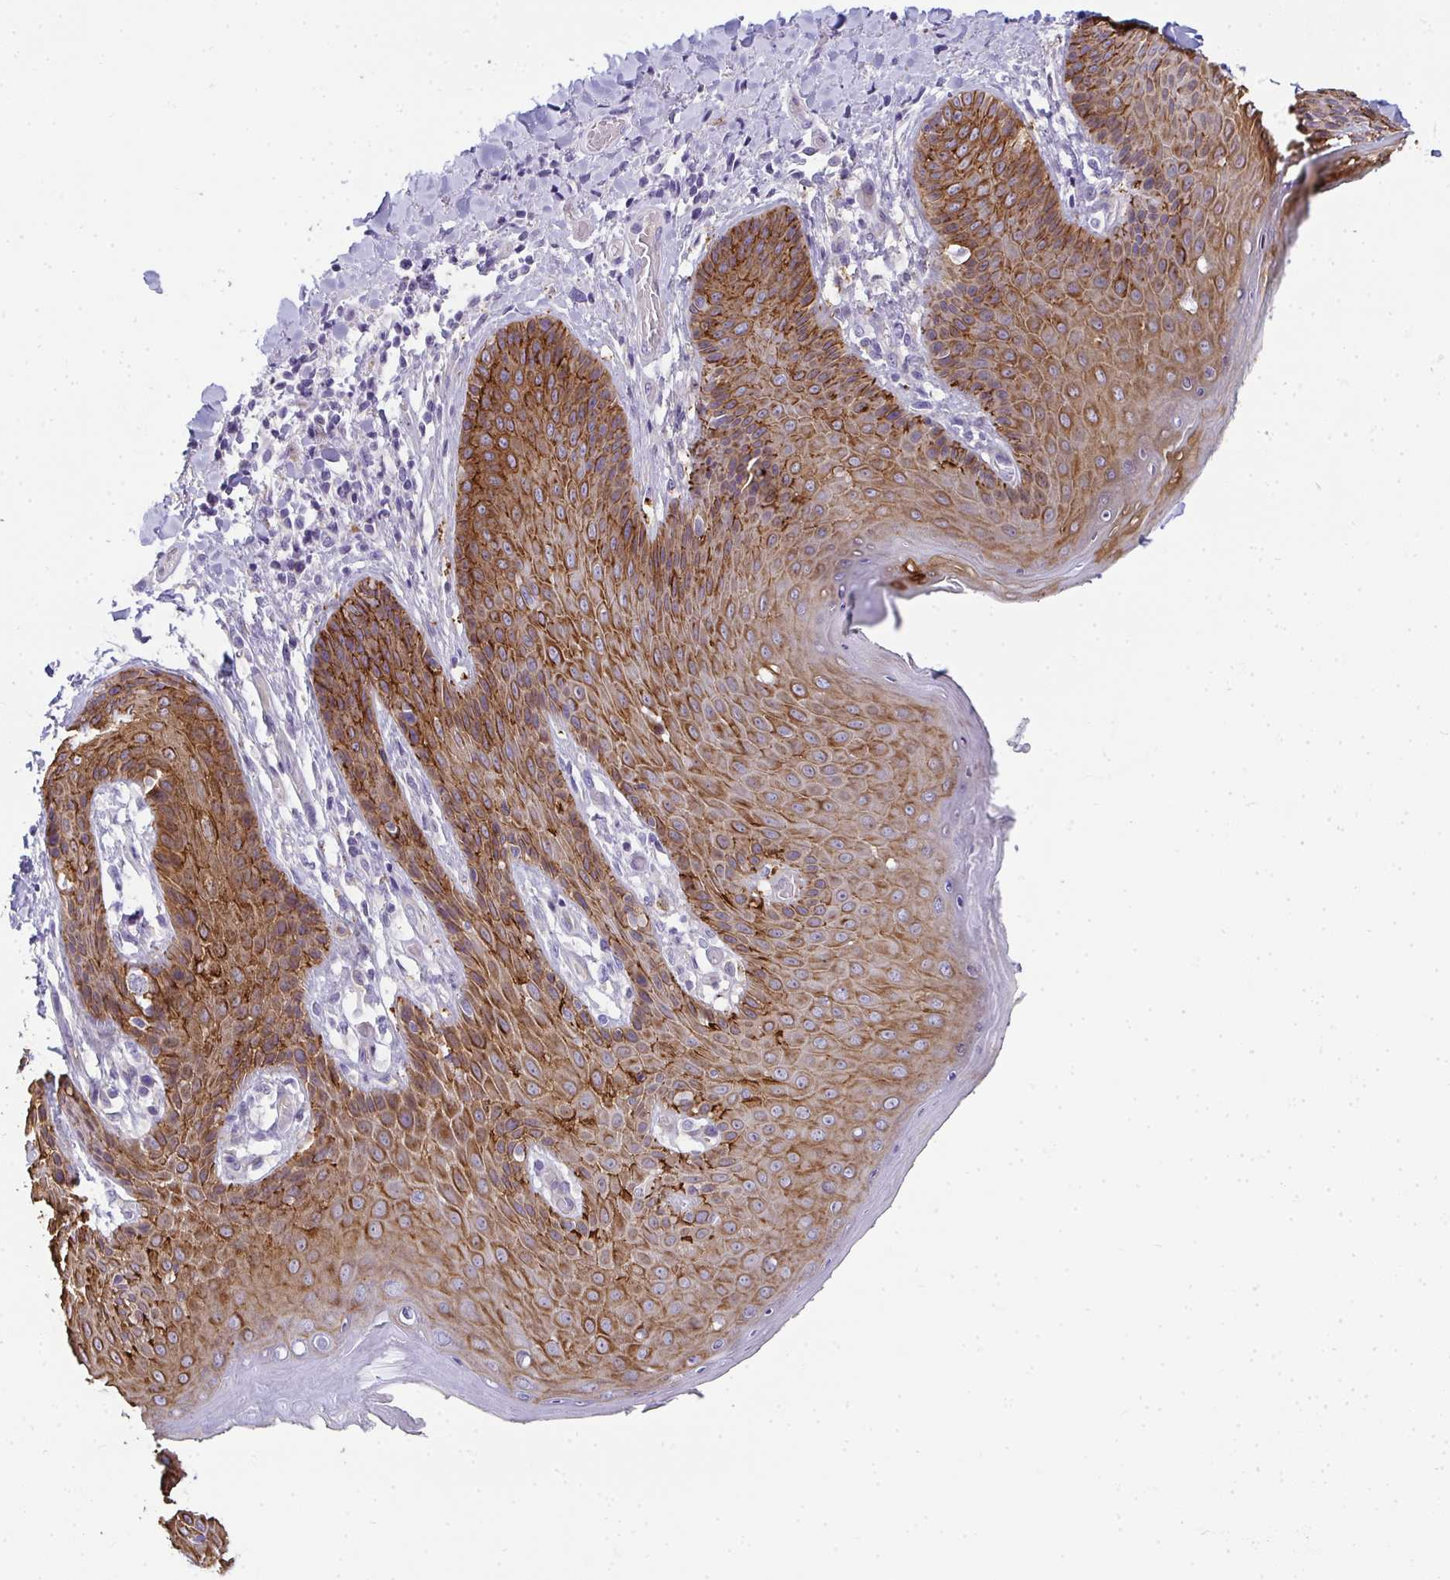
{"staining": {"intensity": "moderate", "quantity": ">75%", "location": "cytoplasmic/membranous"}, "tissue": "skin", "cell_type": "Epidermal cells", "image_type": "normal", "snomed": [{"axis": "morphology", "description": "Normal tissue, NOS"}, {"axis": "topography", "description": "Anal"}, {"axis": "topography", "description": "Peripheral nerve tissue"}], "caption": "IHC (DAB (3,3'-diaminobenzidine)) staining of unremarkable human skin shows moderate cytoplasmic/membranous protein expression in about >75% of epidermal cells.", "gene": "AK5", "patient": {"sex": "male", "age": 51}}